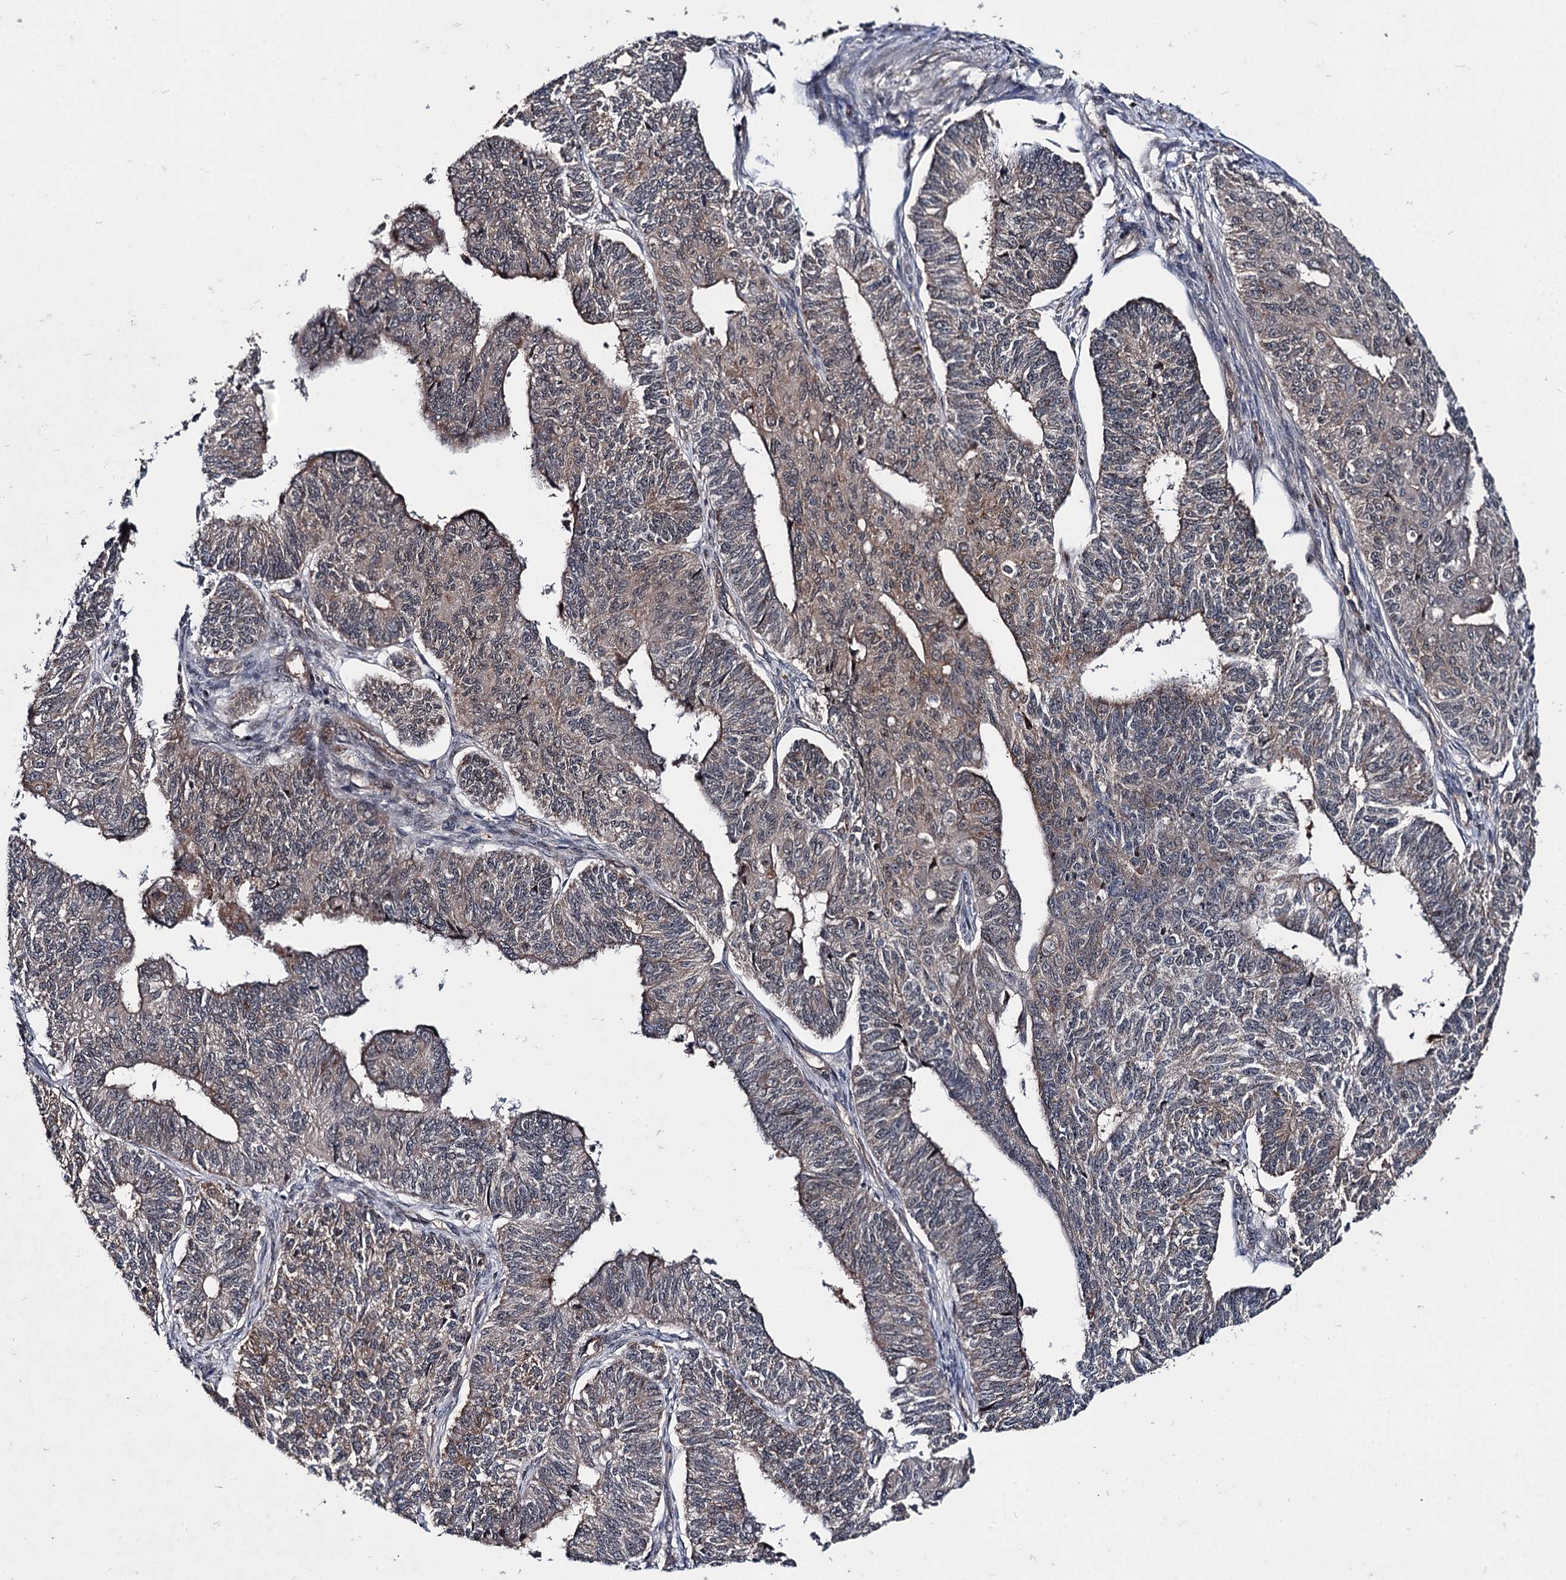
{"staining": {"intensity": "weak", "quantity": "25%-75%", "location": "cytoplasmic/membranous"}, "tissue": "endometrial cancer", "cell_type": "Tumor cells", "image_type": "cancer", "snomed": [{"axis": "morphology", "description": "Adenocarcinoma, NOS"}, {"axis": "topography", "description": "Endometrium"}], "caption": "IHC of endometrial adenocarcinoma shows low levels of weak cytoplasmic/membranous positivity in about 25%-75% of tumor cells.", "gene": "ABLIM1", "patient": {"sex": "female", "age": 32}}